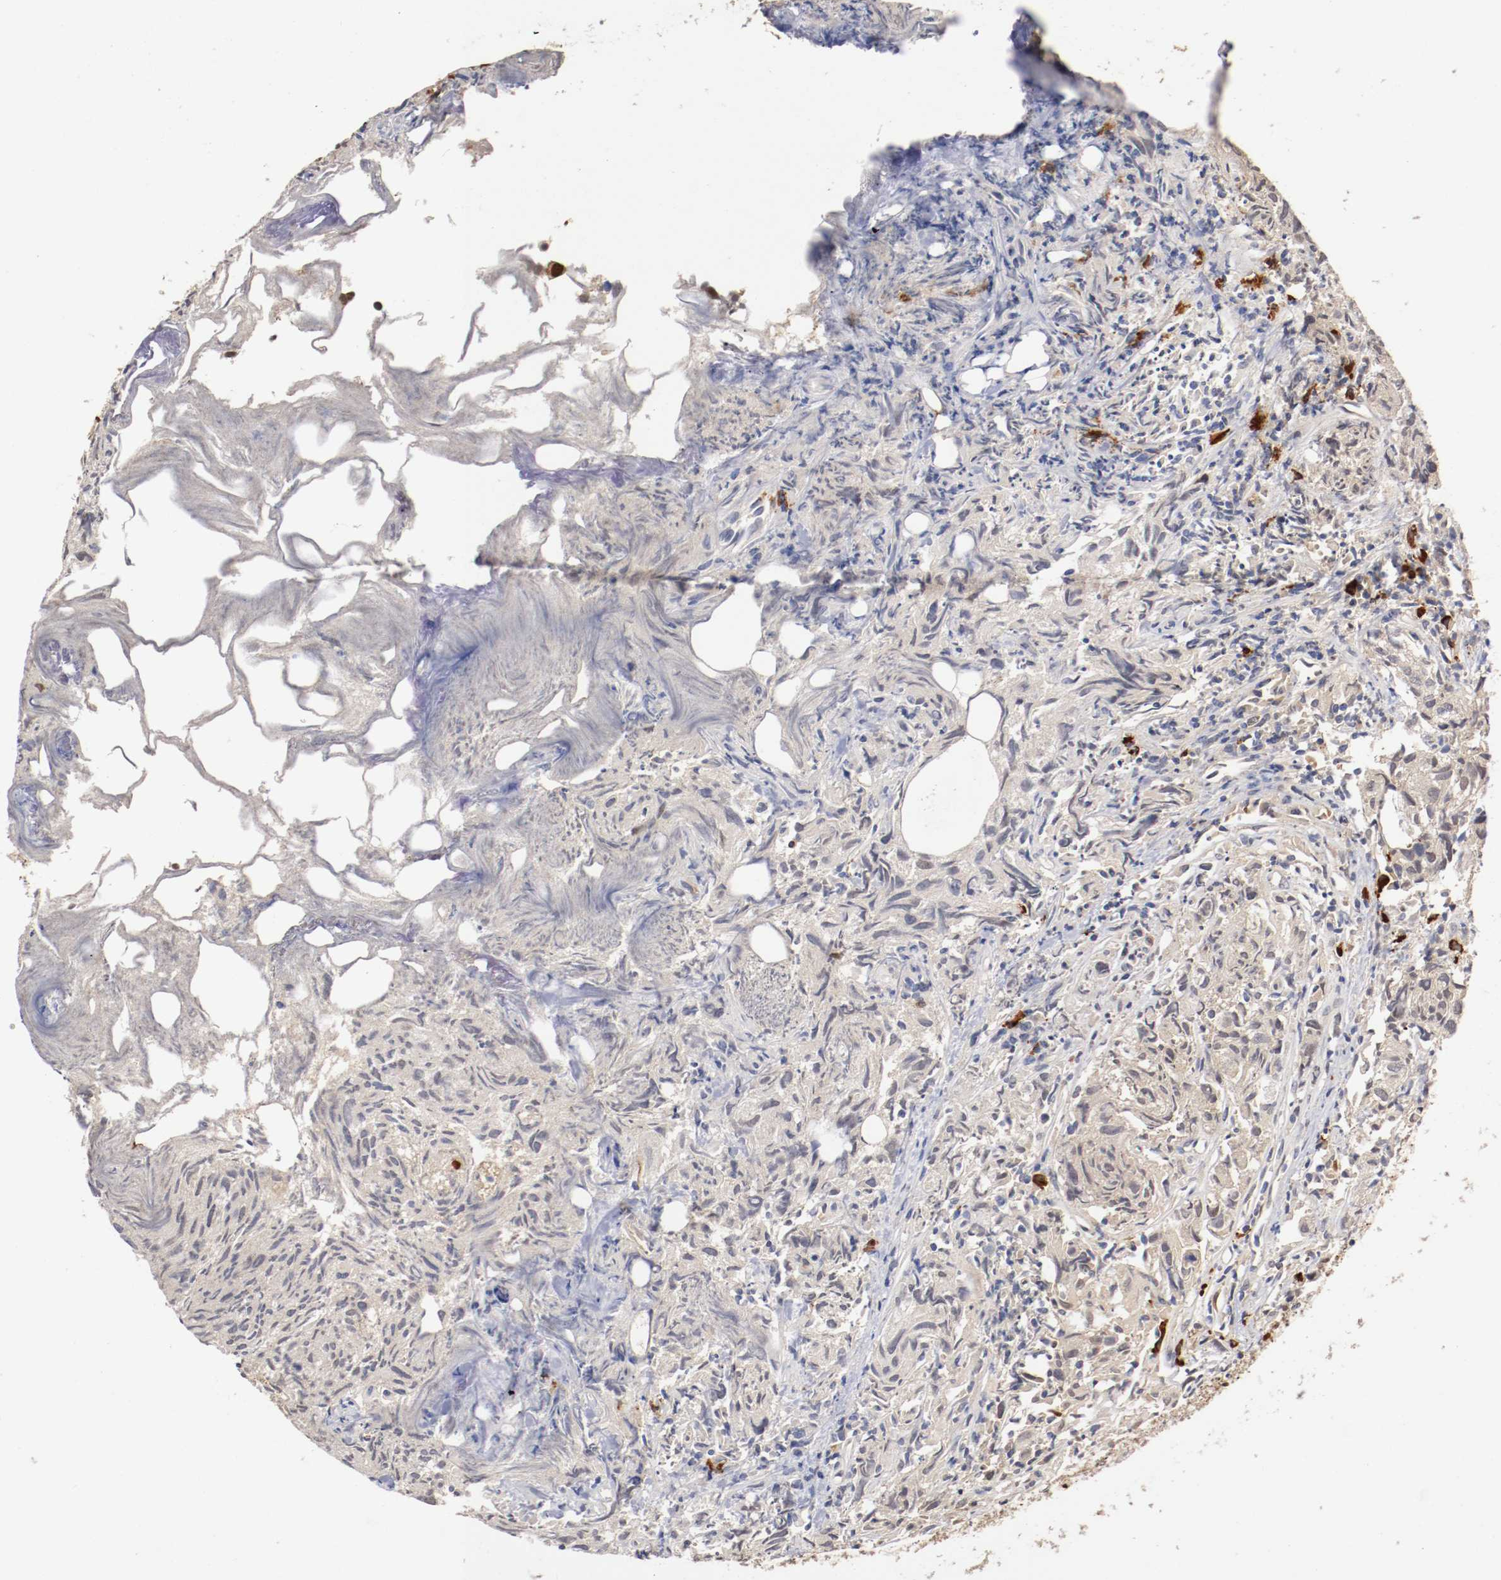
{"staining": {"intensity": "weak", "quantity": ">75%", "location": "cytoplasmic/membranous,nuclear"}, "tissue": "urothelial cancer", "cell_type": "Tumor cells", "image_type": "cancer", "snomed": [{"axis": "morphology", "description": "Urothelial carcinoma, High grade"}, {"axis": "topography", "description": "Urinary bladder"}], "caption": "Immunohistochemistry micrograph of human high-grade urothelial carcinoma stained for a protein (brown), which displays low levels of weak cytoplasmic/membranous and nuclear staining in about >75% of tumor cells.", "gene": "DNMT3B", "patient": {"sex": "female", "age": 75}}